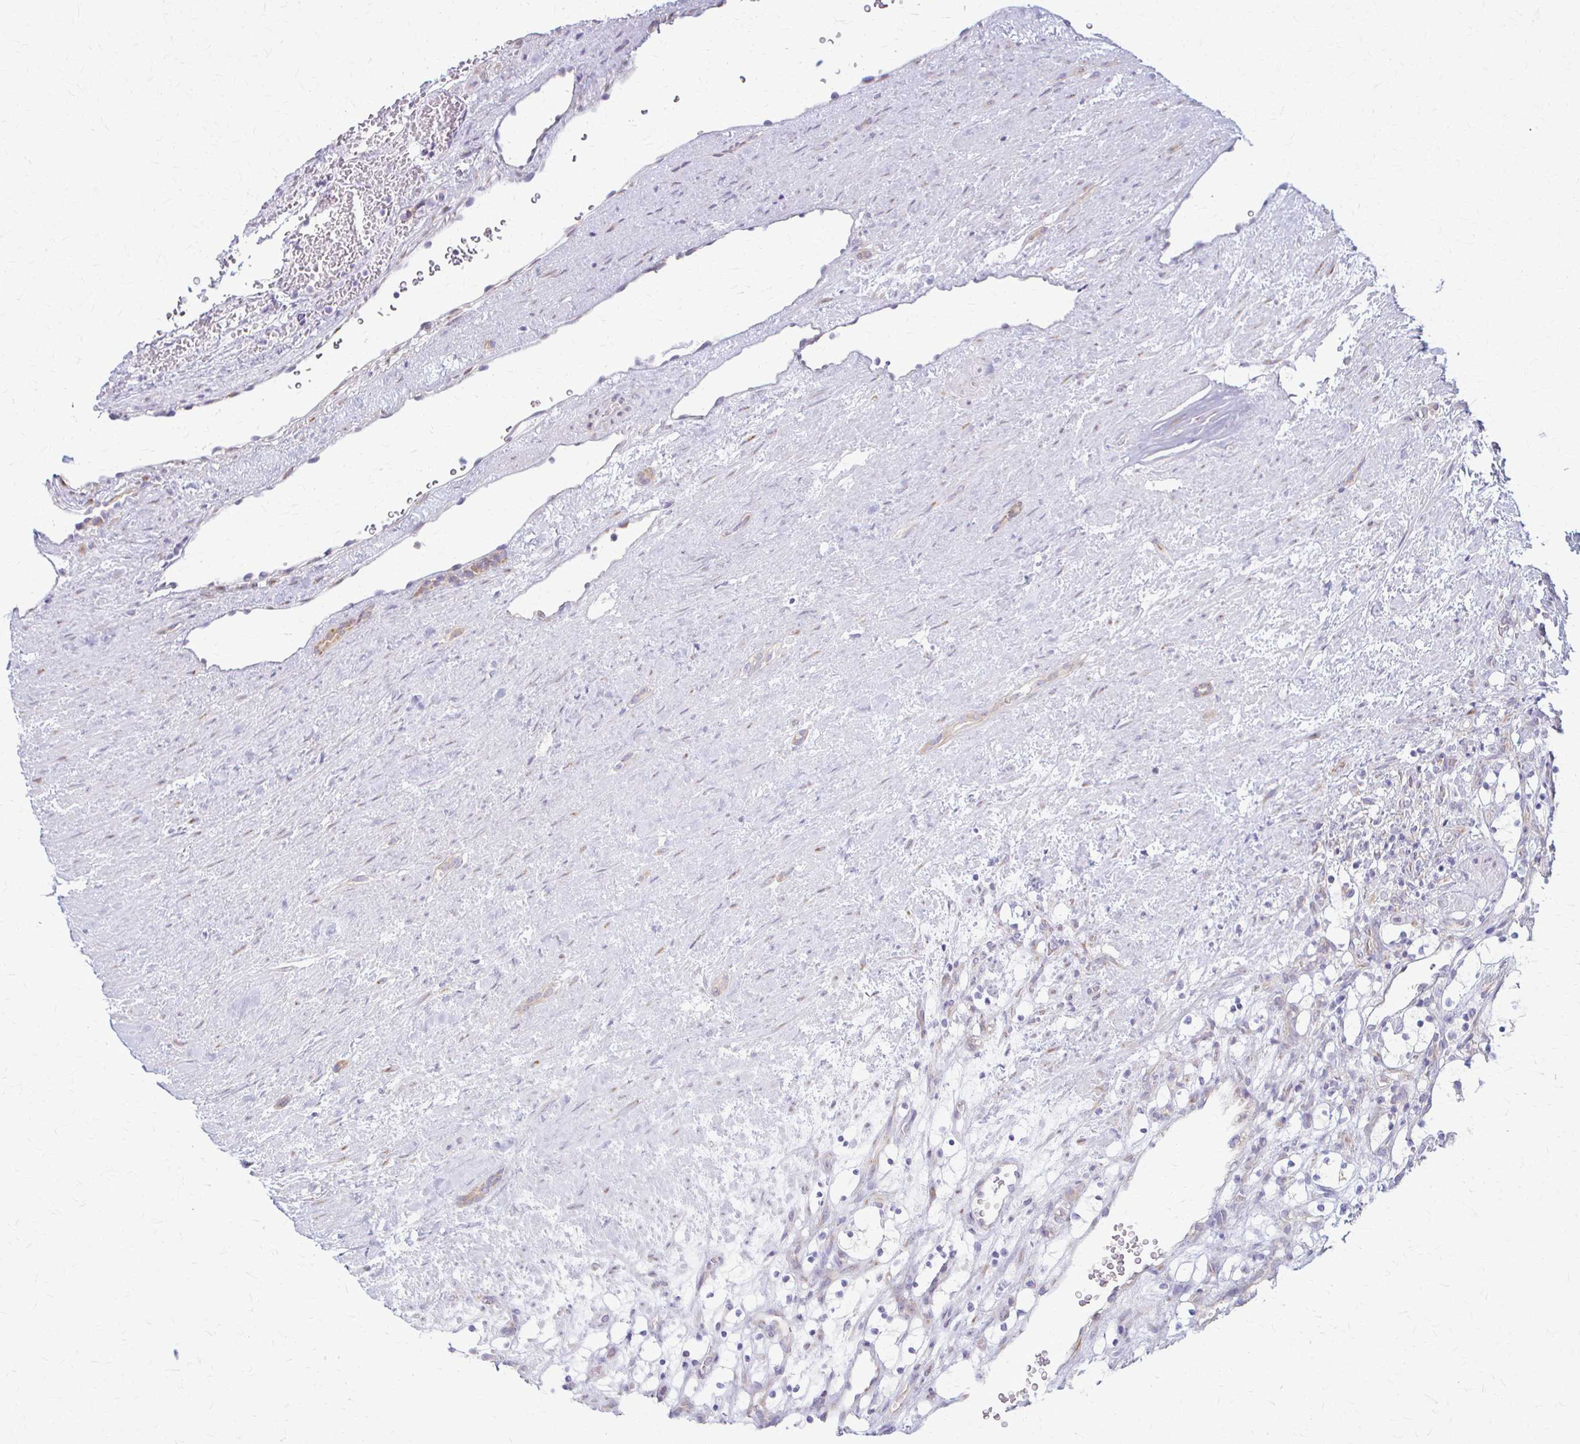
{"staining": {"intensity": "negative", "quantity": "none", "location": "none"}, "tissue": "renal cancer", "cell_type": "Tumor cells", "image_type": "cancer", "snomed": [{"axis": "morphology", "description": "Adenocarcinoma, NOS"}, {"axis": "topography", "description": "Kidney"}], "caption": "An image of human renal adenocarcinoma is negative for staining in tumor cells.", "gene": "PRKRA", "patient": {"sex": "female", "age": 69}}